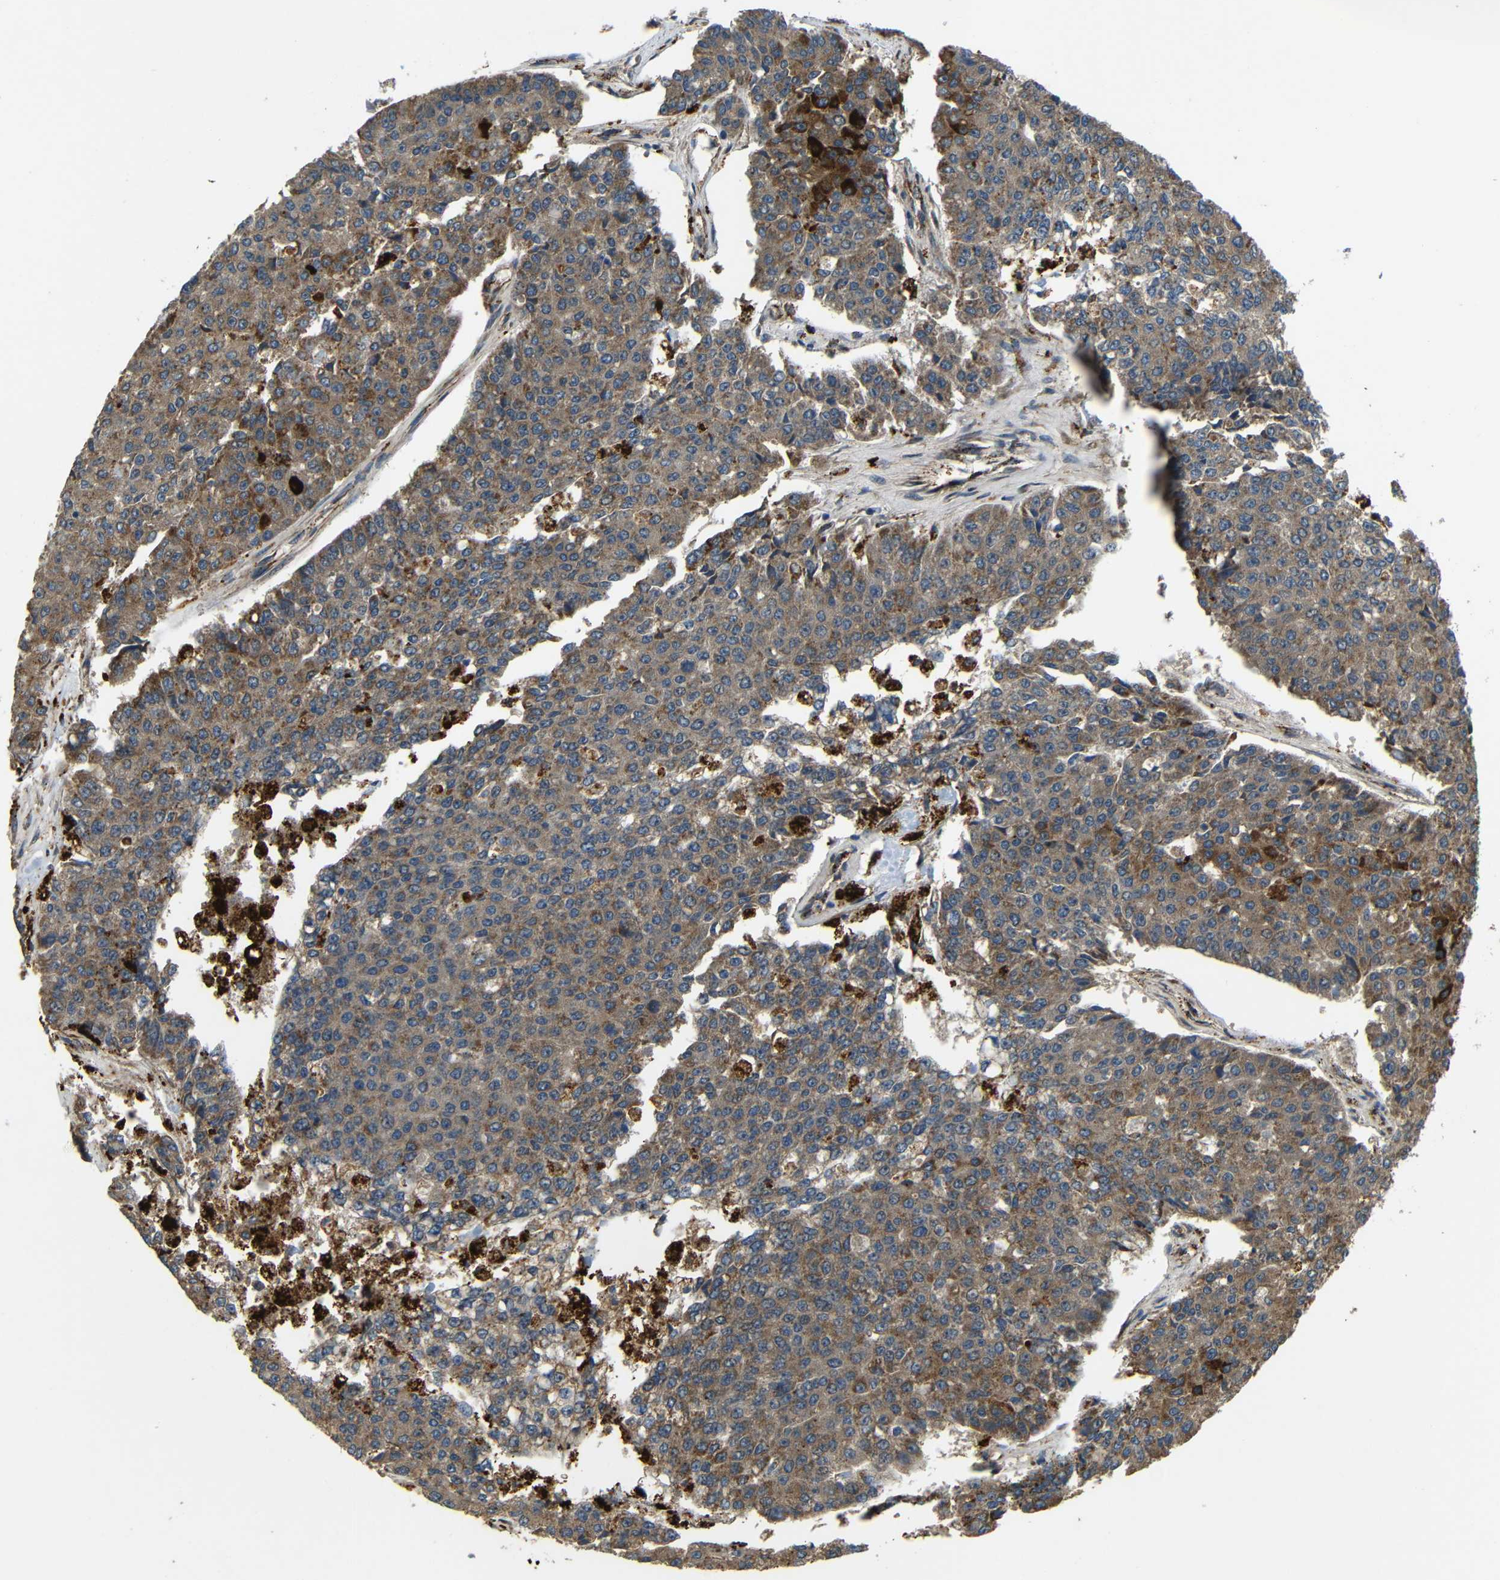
{"staining": {"intensity": "moderate", "quantity": ">75%", "location": "cytoplasmic/membranous"}, "tissue": "pancreatic cancer", "cell_type": "Tumor cells", "image_type": "cancer", "snomed": [{"axis": "morphology", "description": "Adenocarcinoma, NOS"}, {"axis": "topography", "description": "Pancreas"}], "caption": "Pancreatic adenocarcinoma stained for a protein (brown) demonstrates moderate cytoplasmic/membranous positive positivity in approximately >75% of tumor cells.", "gene": "ATP7A", "patient": {"sex": "male", "age": 50}}